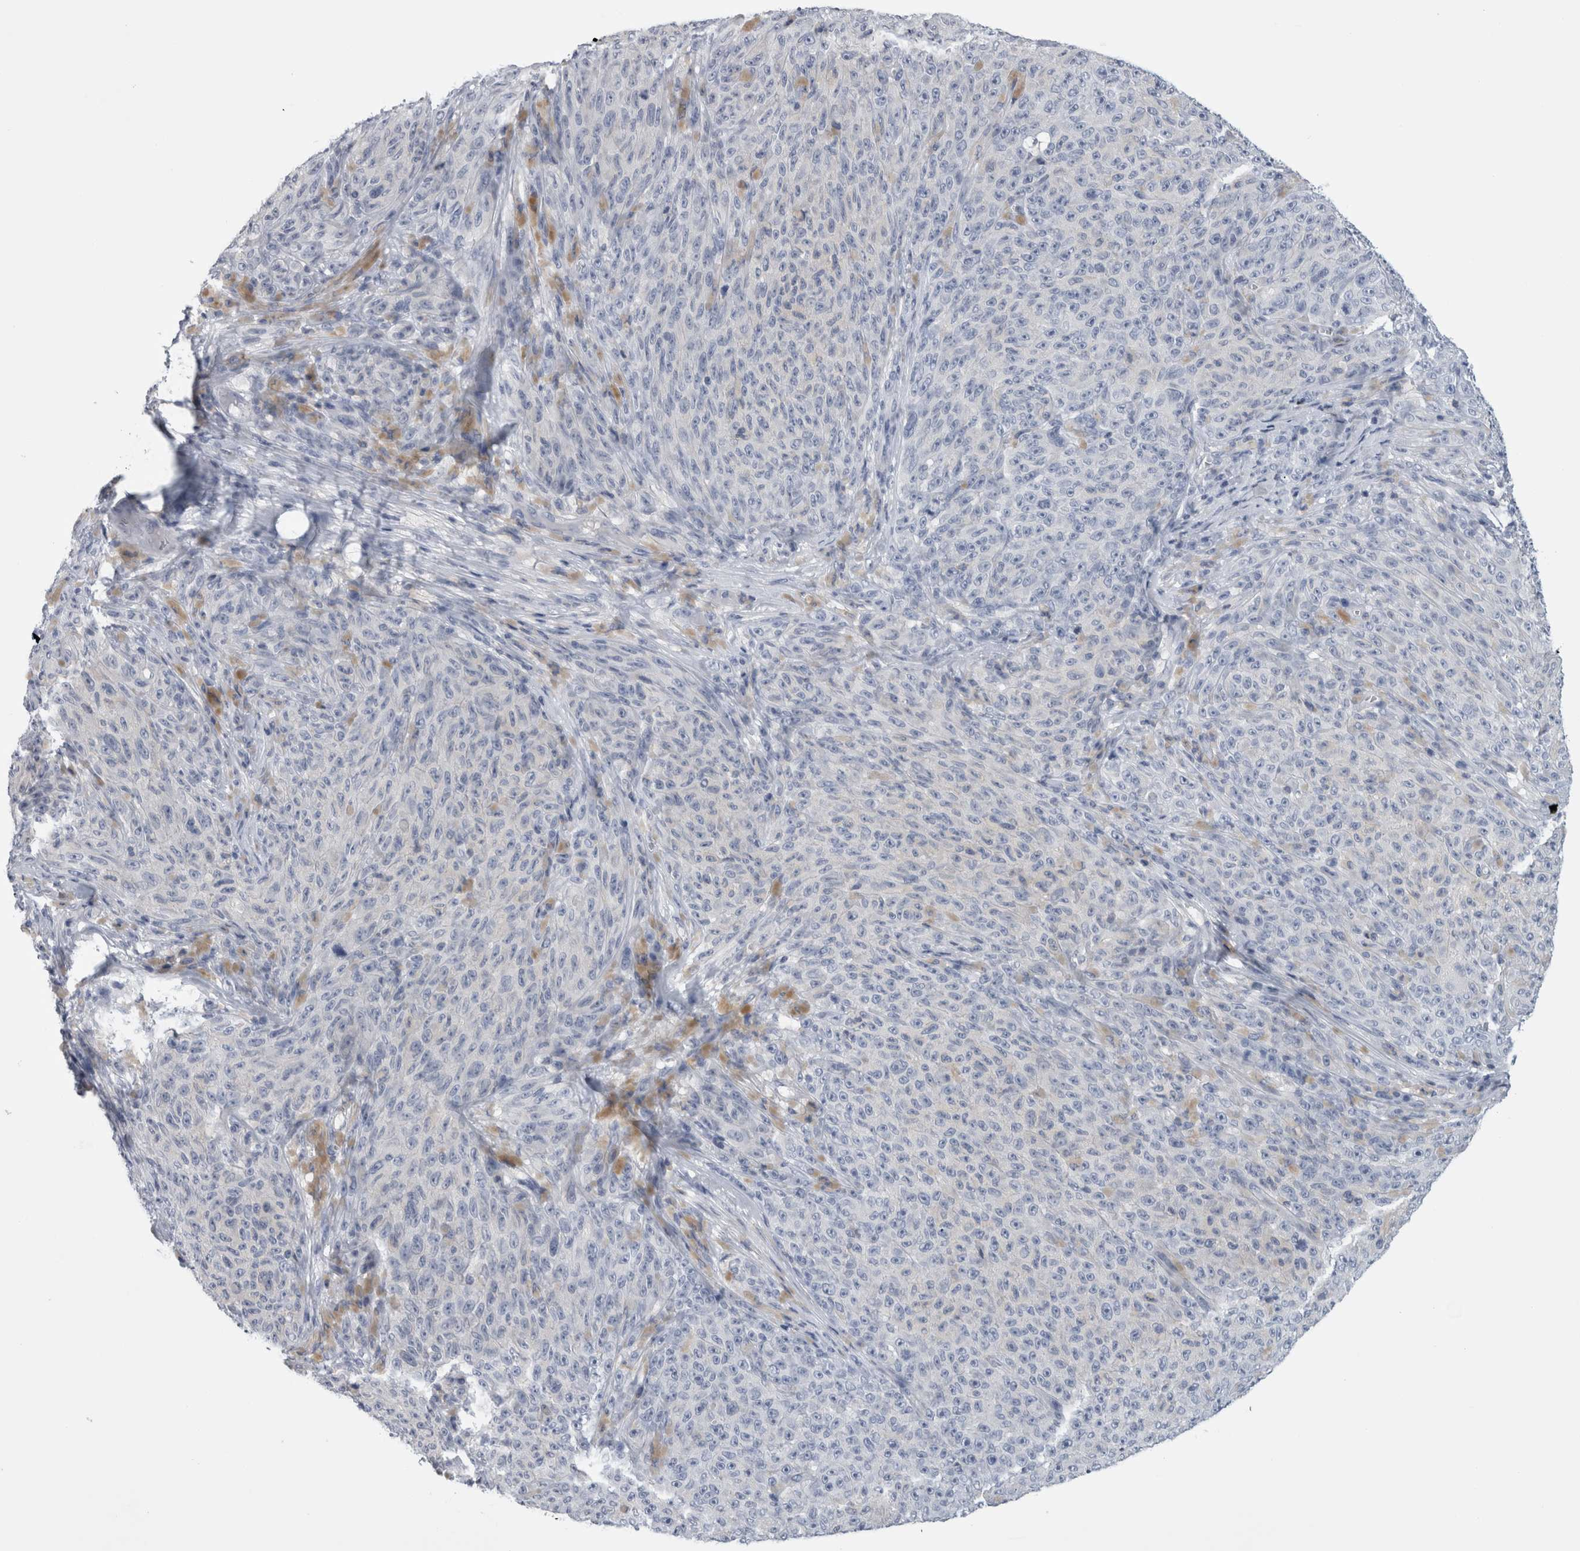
{"staining": {"intensity": "negative", "quantity": "none", "location": "none"}, "tissue": "melanoma", "cell_type": "Tumor cells", "image_type": "cancer", "snomed": [{"axis": "morphology", "description": "Malignant melanoma, NOS"}, {"axis": "topography", "description": "Skin"}], "caption": "The micrograph demonstrates no significant expression in tumor cells of melanoma.", "gene": "ANKFY1", "patient": {"sex": "female", "age": 82}}